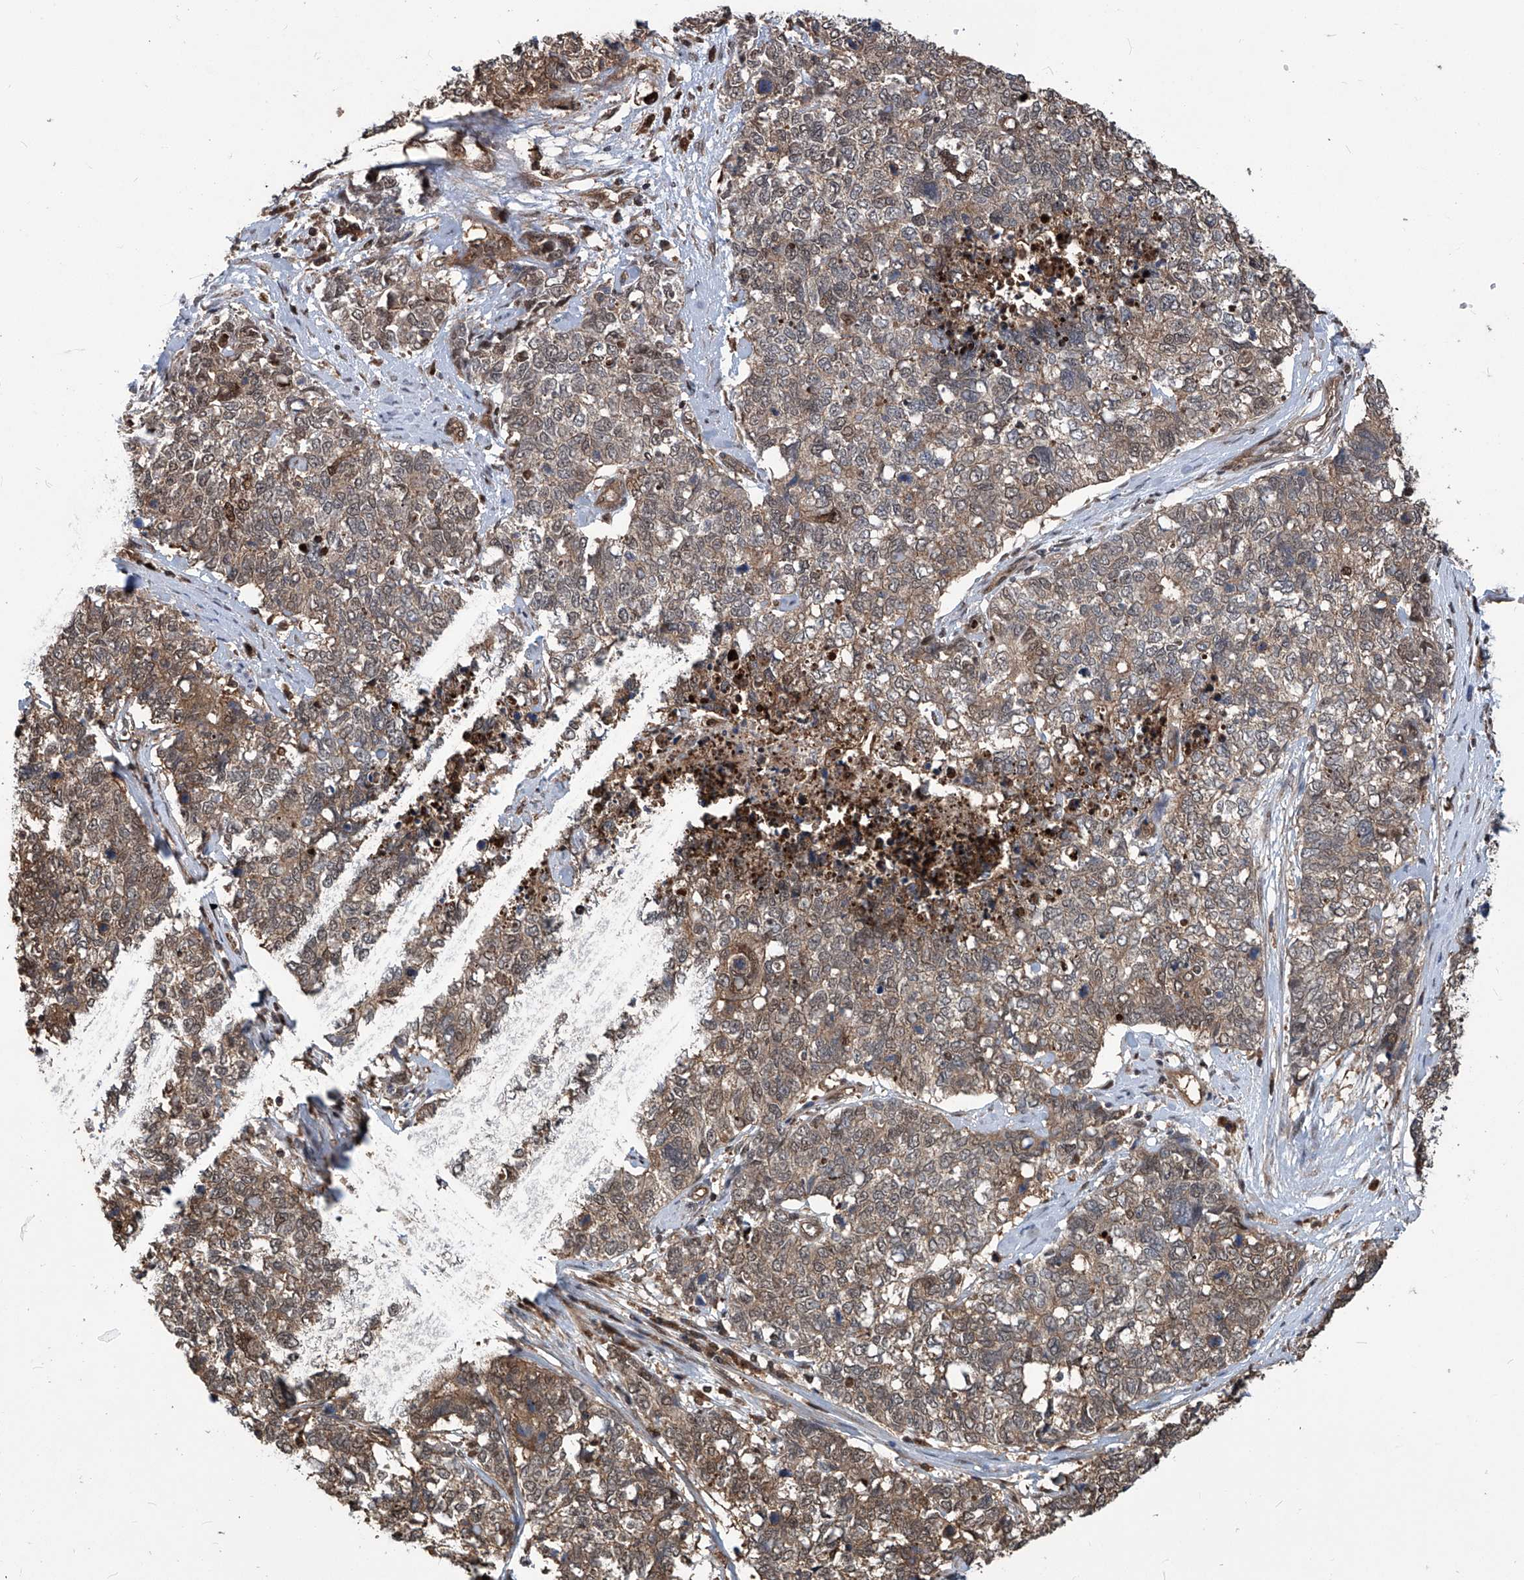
{"staining": {"intensity": "moderate", "quantity": ">75%", "location": "cytoplasmic/membranous,nuclear"}, "tissue": "cervical cancer", "cell_type": "Tumor cells", "image_type": "cancer", "snomed": [{"axis": "morphology", "description": "Squamous cell carcinoma, NOS"}, {"axis": "topography", "description": "Cervix"}], "caption": "Human cervical cancer stained with a brown dye shows moderate cytoplasmic/membranous and nuclear positive positivity in approximately >75% of tumor cells.", "gene": "PSMB1", "patient": {"sex": "female", "age": 63}}